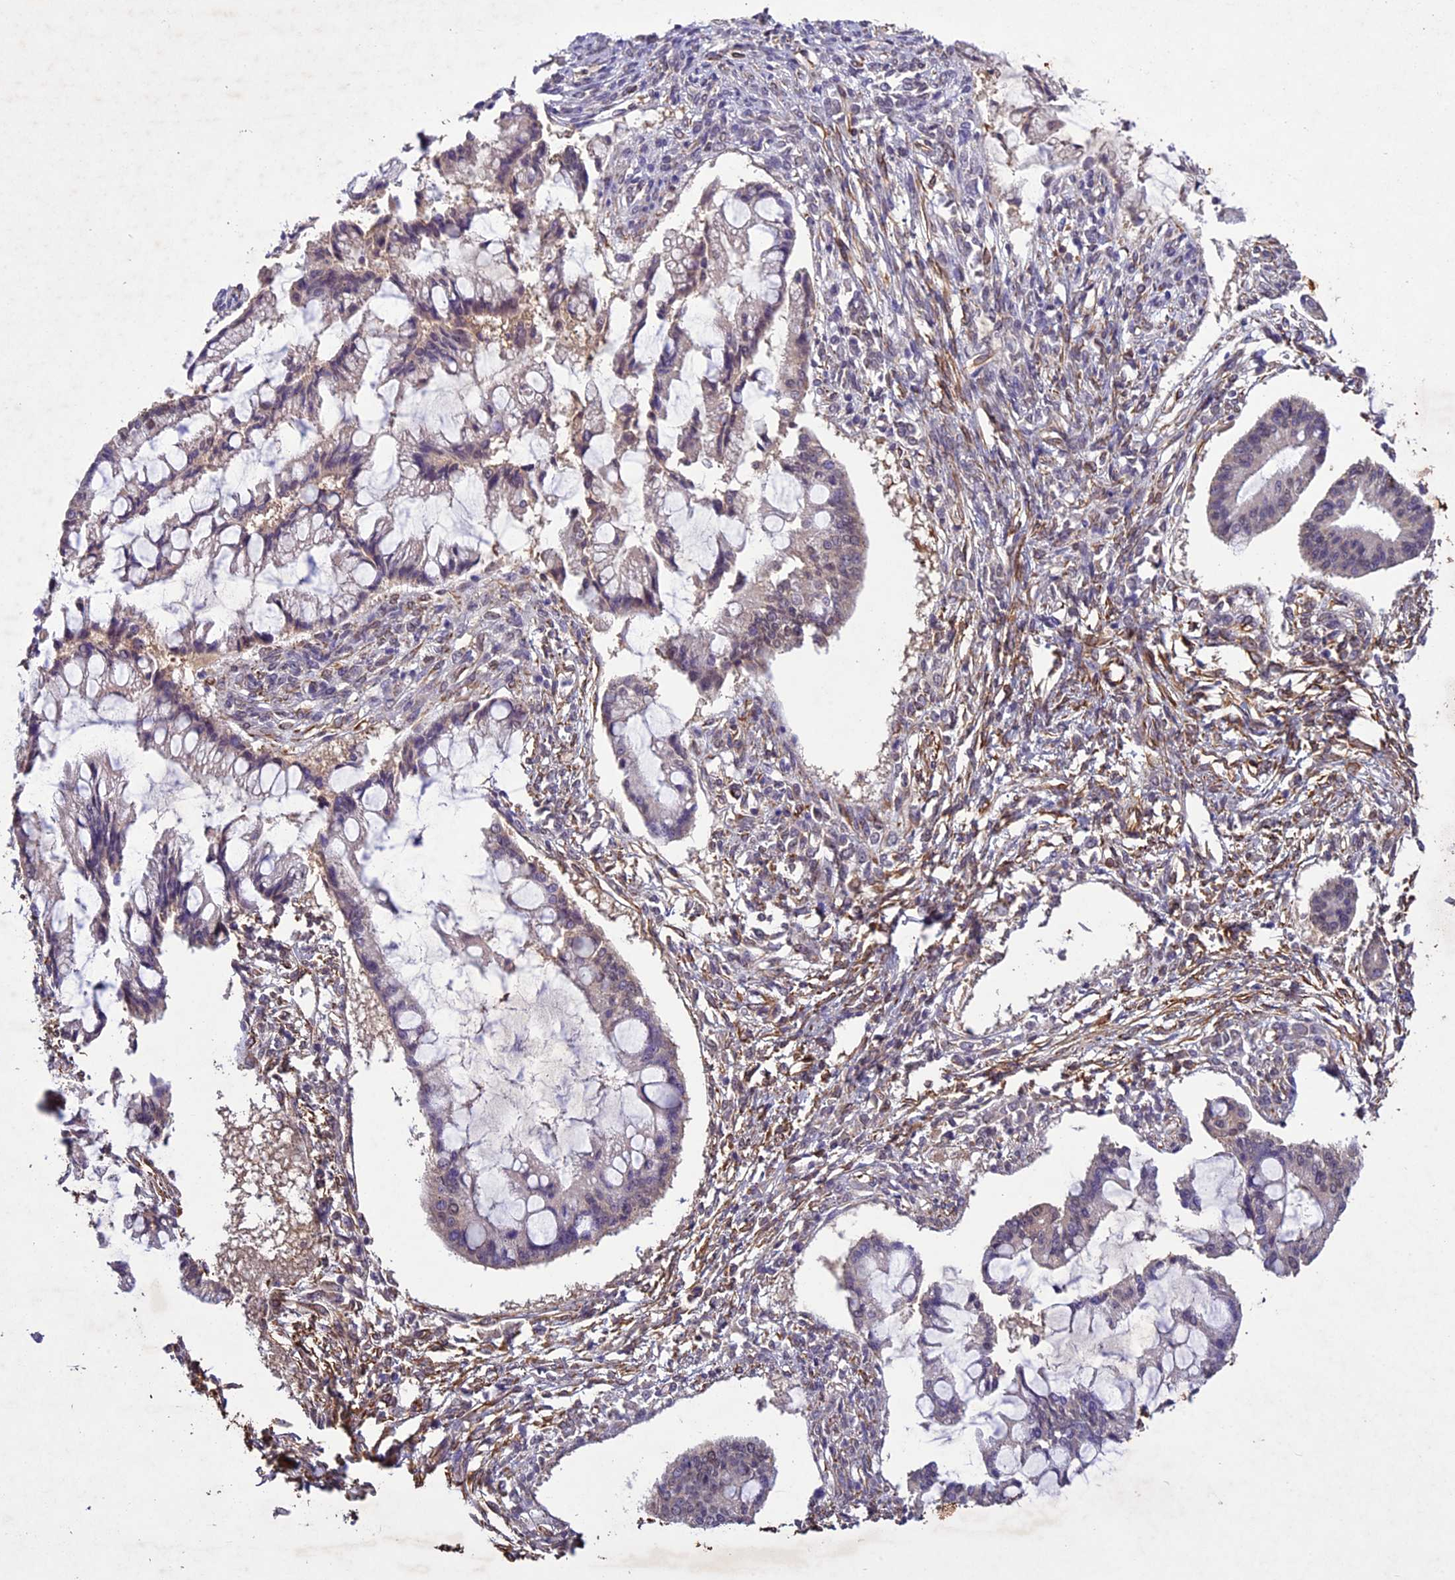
{"staining": {"intensity": "weak", "quantity": "<25%", "location": "cytoplasmic/membranous"}, "tissue": "ovarian cancer", "cell_type": "Tumor cells", "image_type": "cancer", "snomed": [{"axis": "morphology", "description": "Cystadenocarcinoma, mucinous, NOS"}, {"axis": "topography", "description": "Ovary"}], "caption": "Immunohistochemistry (IHC) of ovarian cancer (mucinous cystadenocarcinoma) displays no expression in tumor cells.", "gene": "C3orf70", "patient": {"sex": "female", "age": 73}}